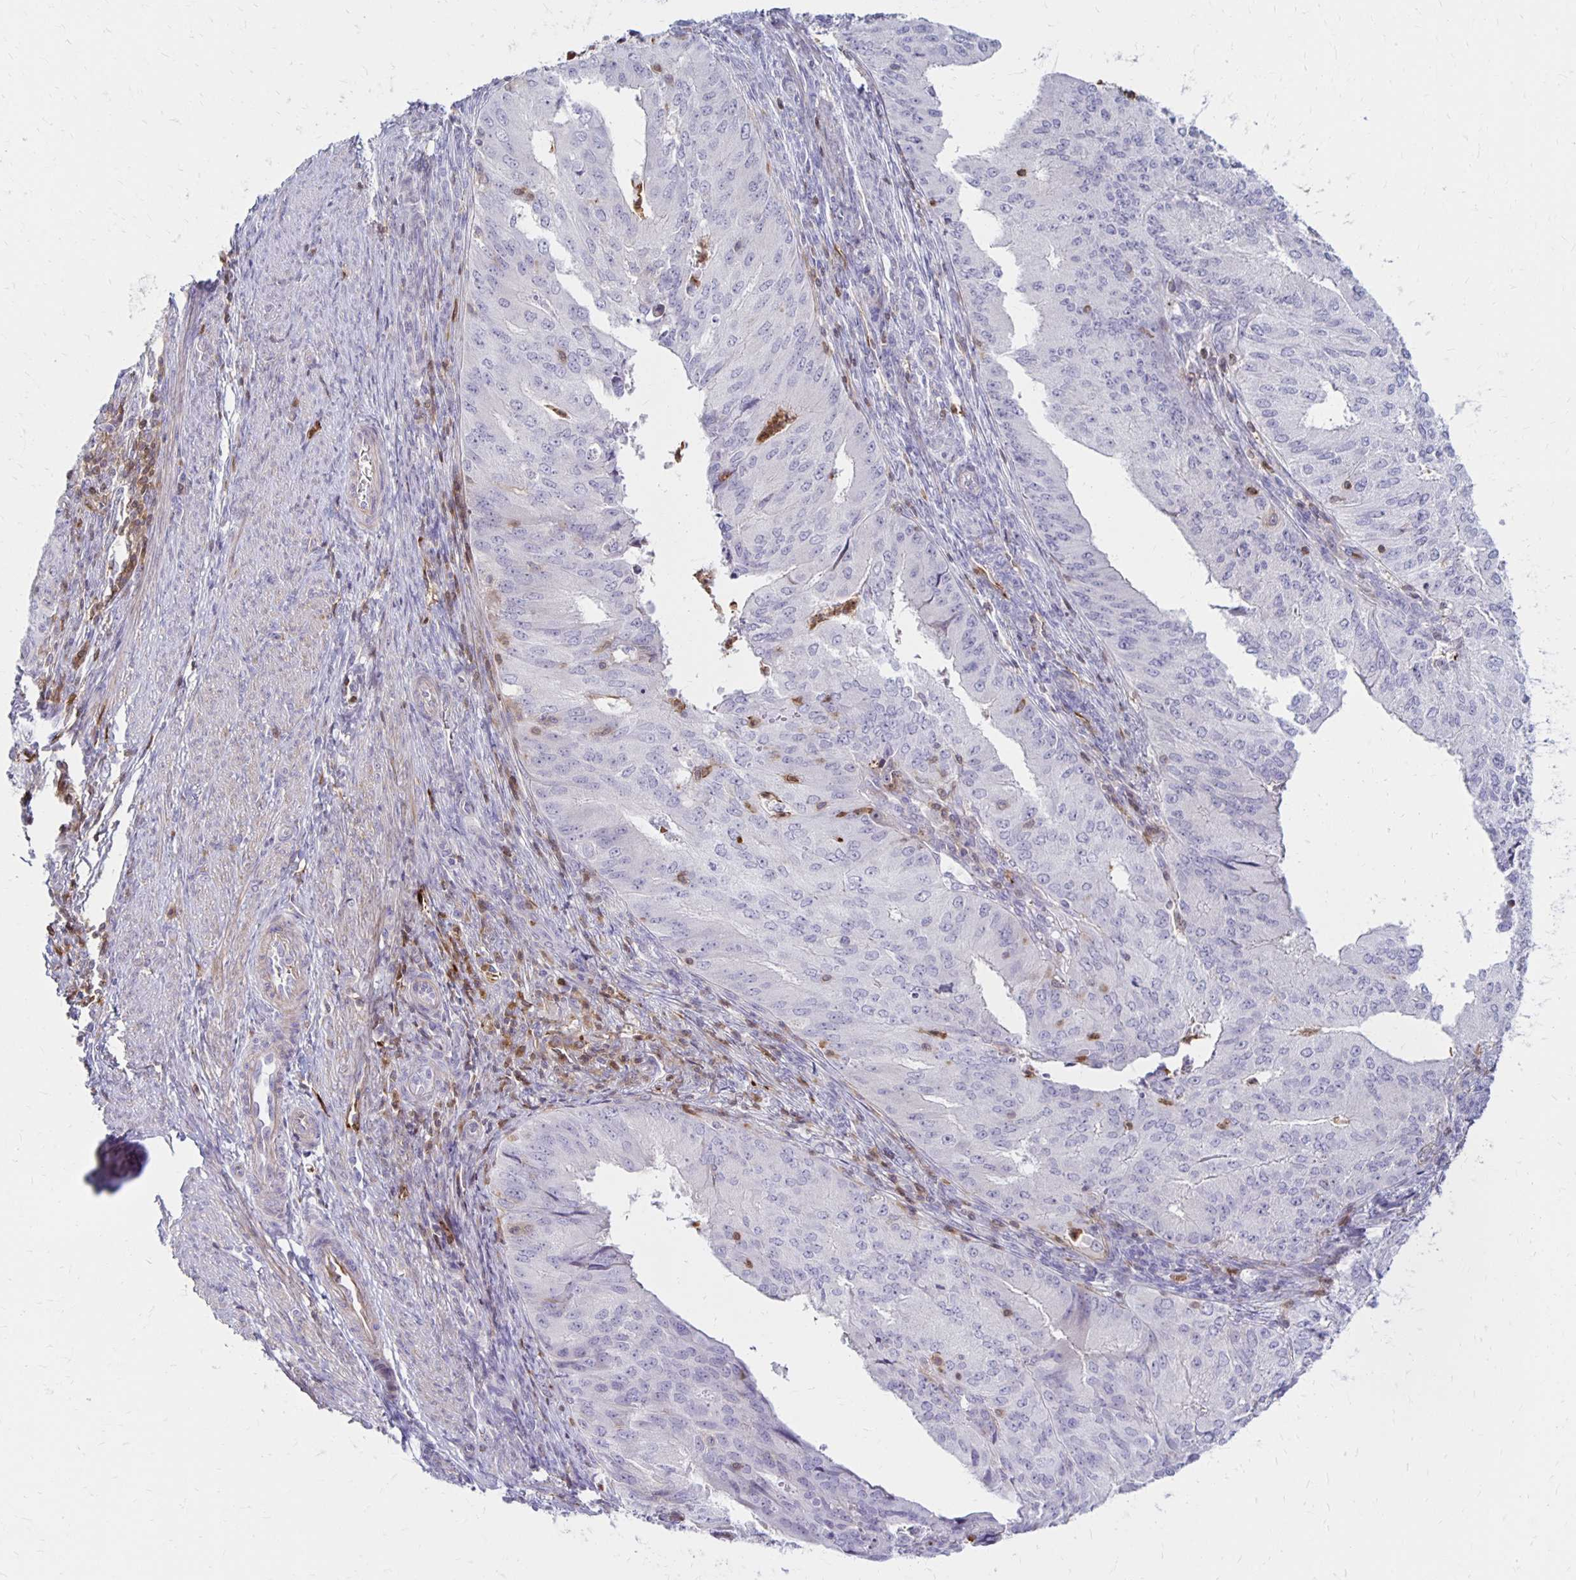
{"staining": {"intensity": "negative", "quantity": "none", "location": "none"}, "tissue": "endometrial cancer", "cell_type": "Tumor cells", "image_type": "cancer", "snomed": [{"axis": "morphology", "description": "Adenocarcinoma, NOS"}, {"axis": "topography", "description": "Endometrium"}], "caption": "IHC of adenocarcinoma (endometrial) exhibits no positivity in tumor cells.", "gene": "CCL21", "patient": {"sex": "female", "age": 50}}